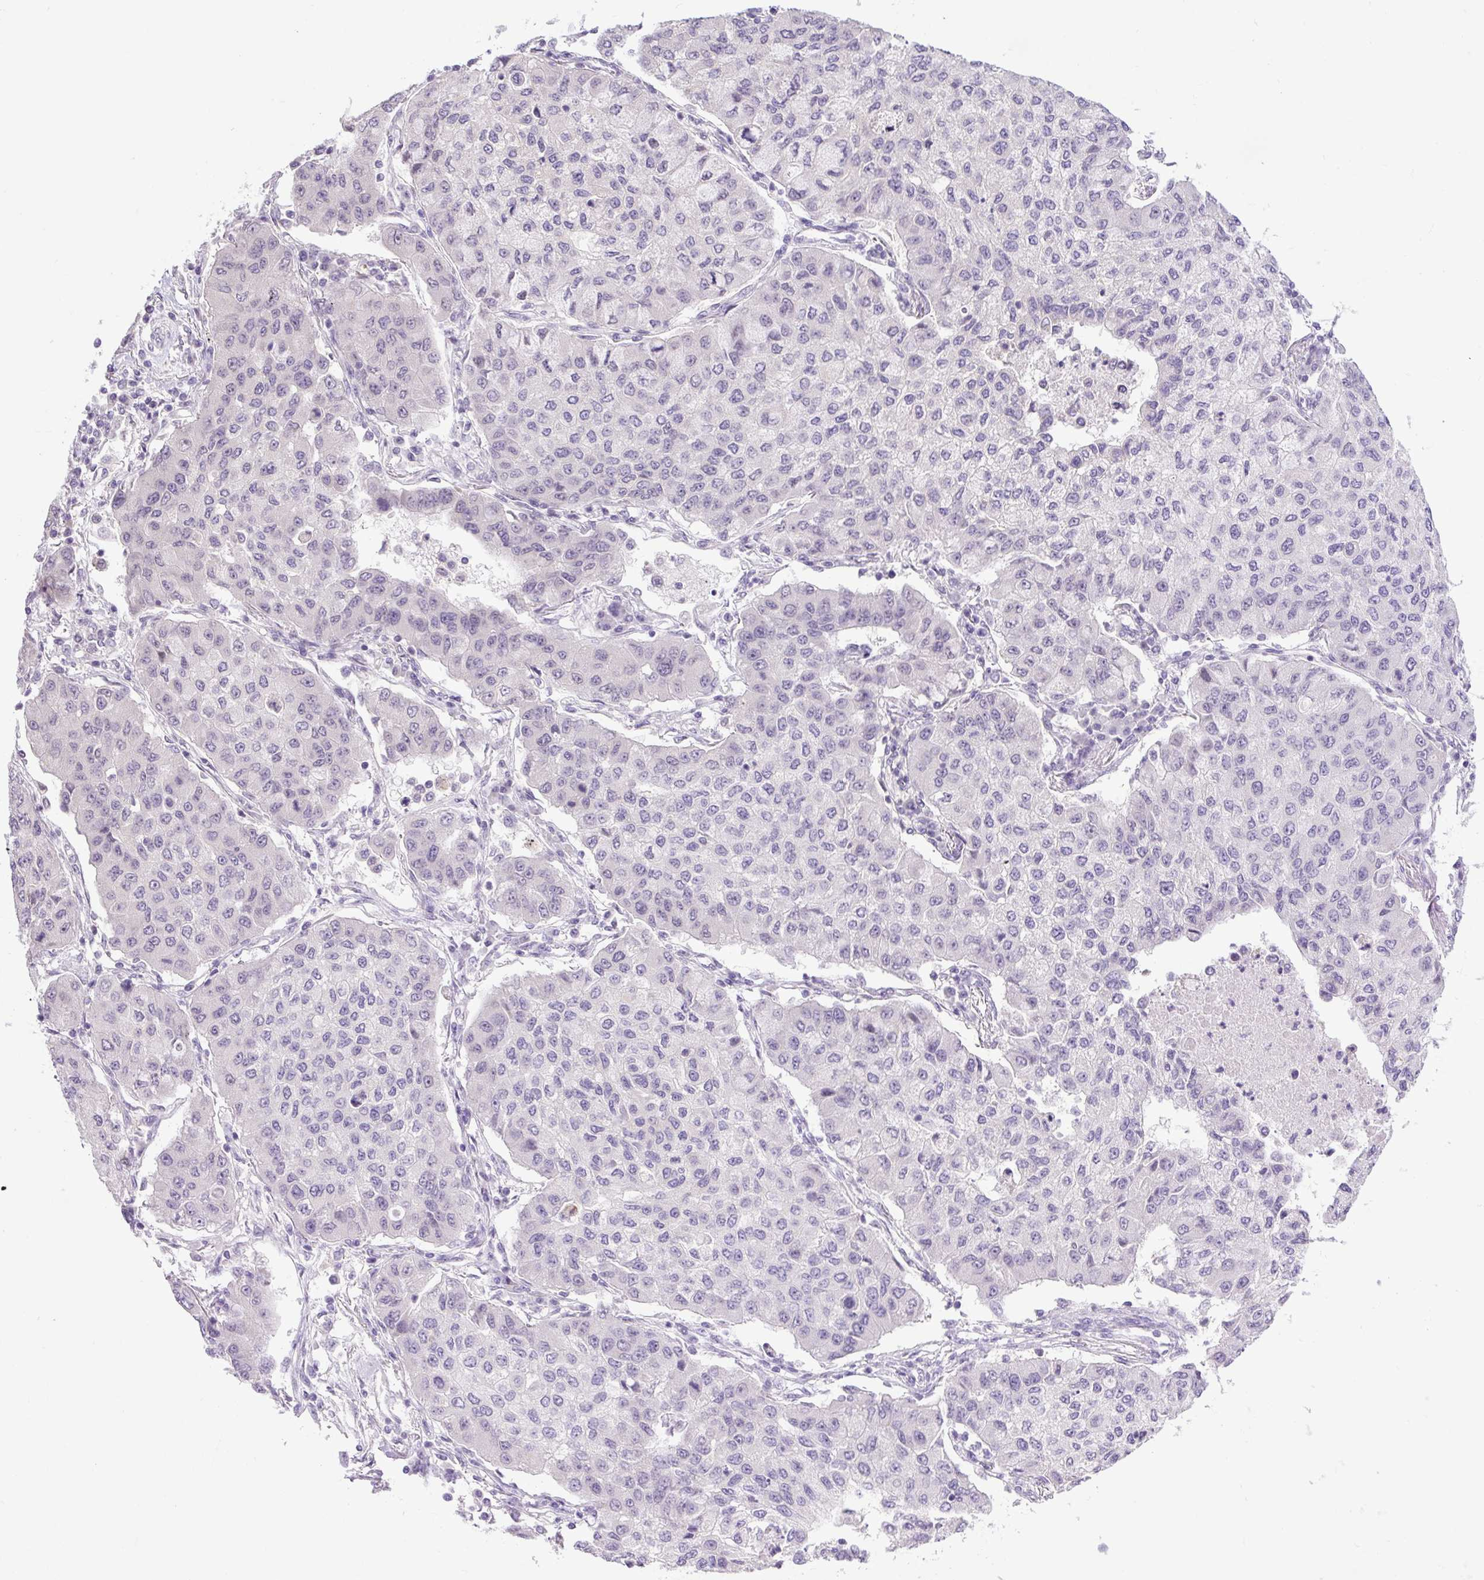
{"staining": {"intensity": "negative", "quantity": "none", "location": "none"}, "tissue": "lung cancer", "cell_type": "Tumor cells", "image_type": "cancer", "snomed": [{"axis": "morphology", "description": "Squamous cell carcinoma, NOS"}, {"axis": "topography", "description": "Lung"}], "caption": "This is a image of immunohistochemistry (IHC) staining of squamous cell carcinoma (lung), which shows no expression in tumor cells. (DAB (3,3'-diaminobenzidine) immunohistochemistry (IHC) with hematoxylin counter stain).", "gene": "KPNA1", "patient": {"sex": "male", "age": 74}}